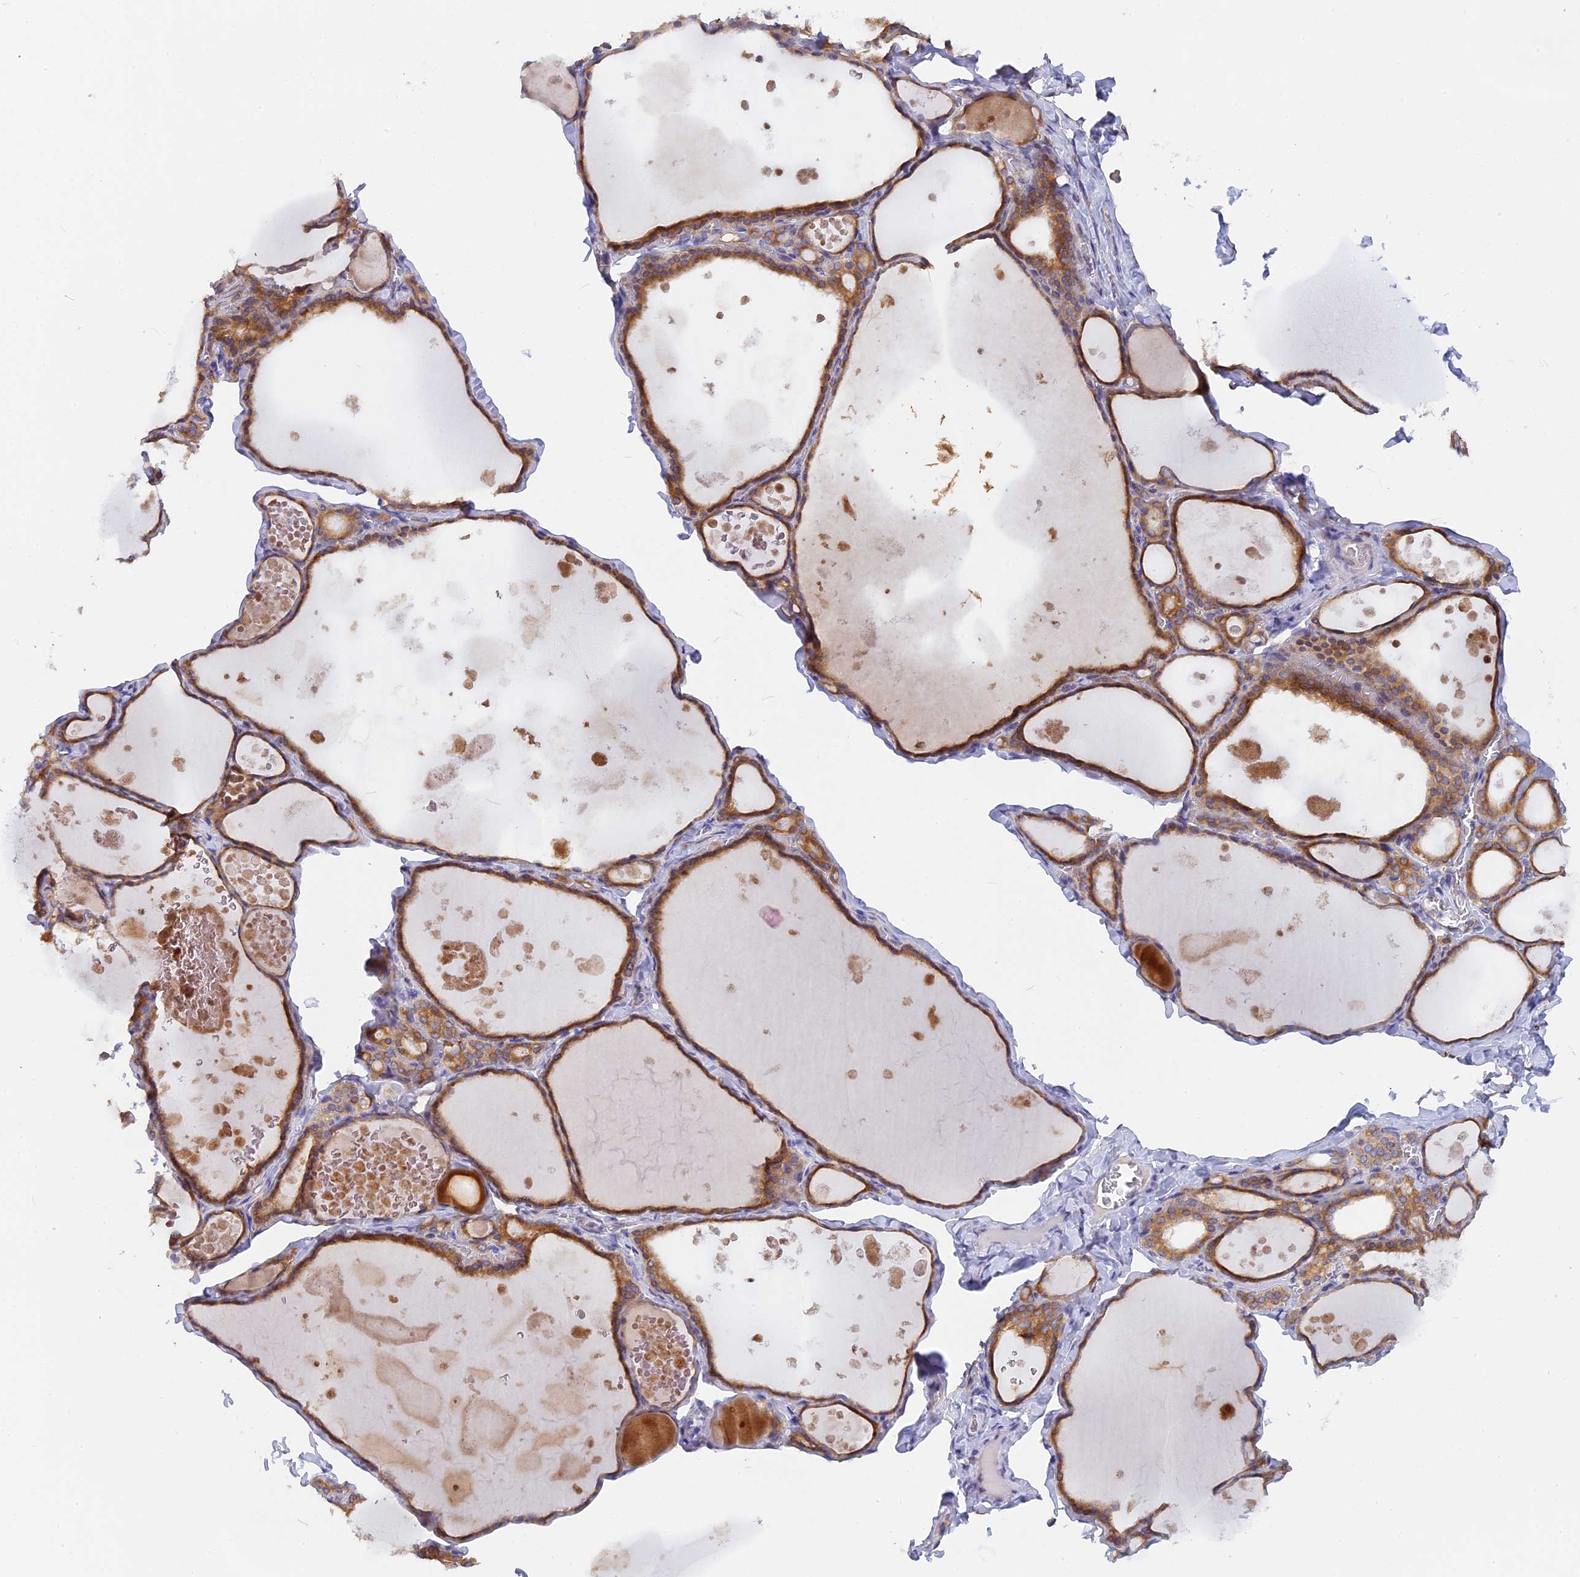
{"staining": {"intensity": "moderate", "quantity": ">75%", "location": "cytoplasmic/membranous"}, "tissue": "thyroid gland", "cell_type": "Glandular cells", "image_type": "normal", "snomed": [{"axis": "morphology", "description": "Normal tissue, NOS"}, {"axis": "topography", "description": "Thyroid gland"}], "caption": "The image reveals staining of unremarkable thyroid gland, revealing moderate cytoplasmic/membranous protein expression (brown color) within glandular cells.", "gene": "TLCD1", "patient": {"sex": "male", "age": 56}}